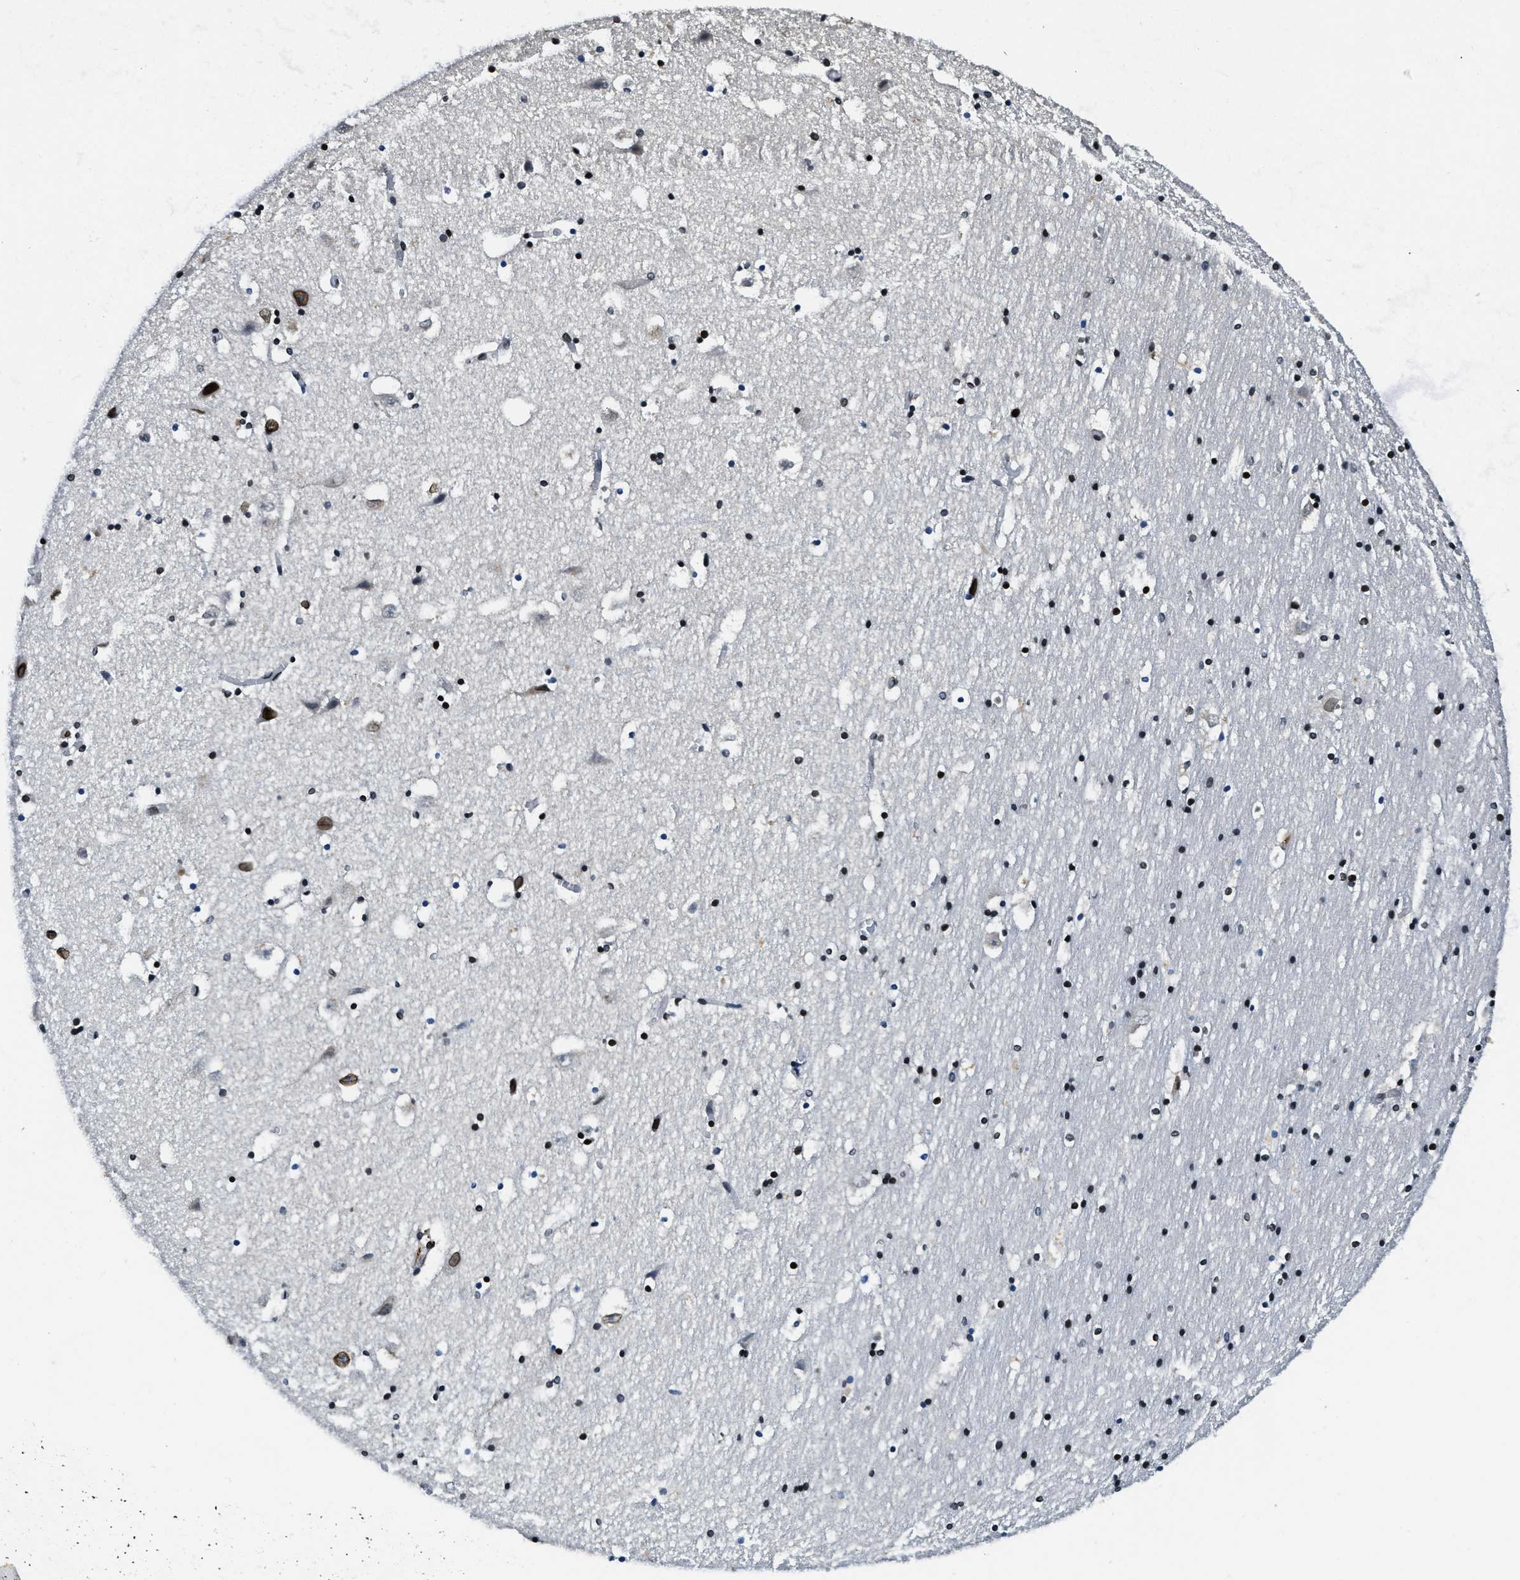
{"staining": {"intensity": "moderate", "quantity": ">75%", "location": "nuclear"}, "tissue": "hippocampus", "cell_type": "Glial cells", "image_type": "normal", "snomed": [{"axis": "morphology", "description": "Normal tissue, NOS"}, {"axis": "topography", "description": "Hippocampus"}], "caption": "The histopathology image exhibits immunohistochemical staining of benign hippocampus. There is moderate nuclear expression is appreciated in approximately >75% of glial cells.", "gene": "ZC3HC1", "patient": {"sex": "male", "age": 45}}